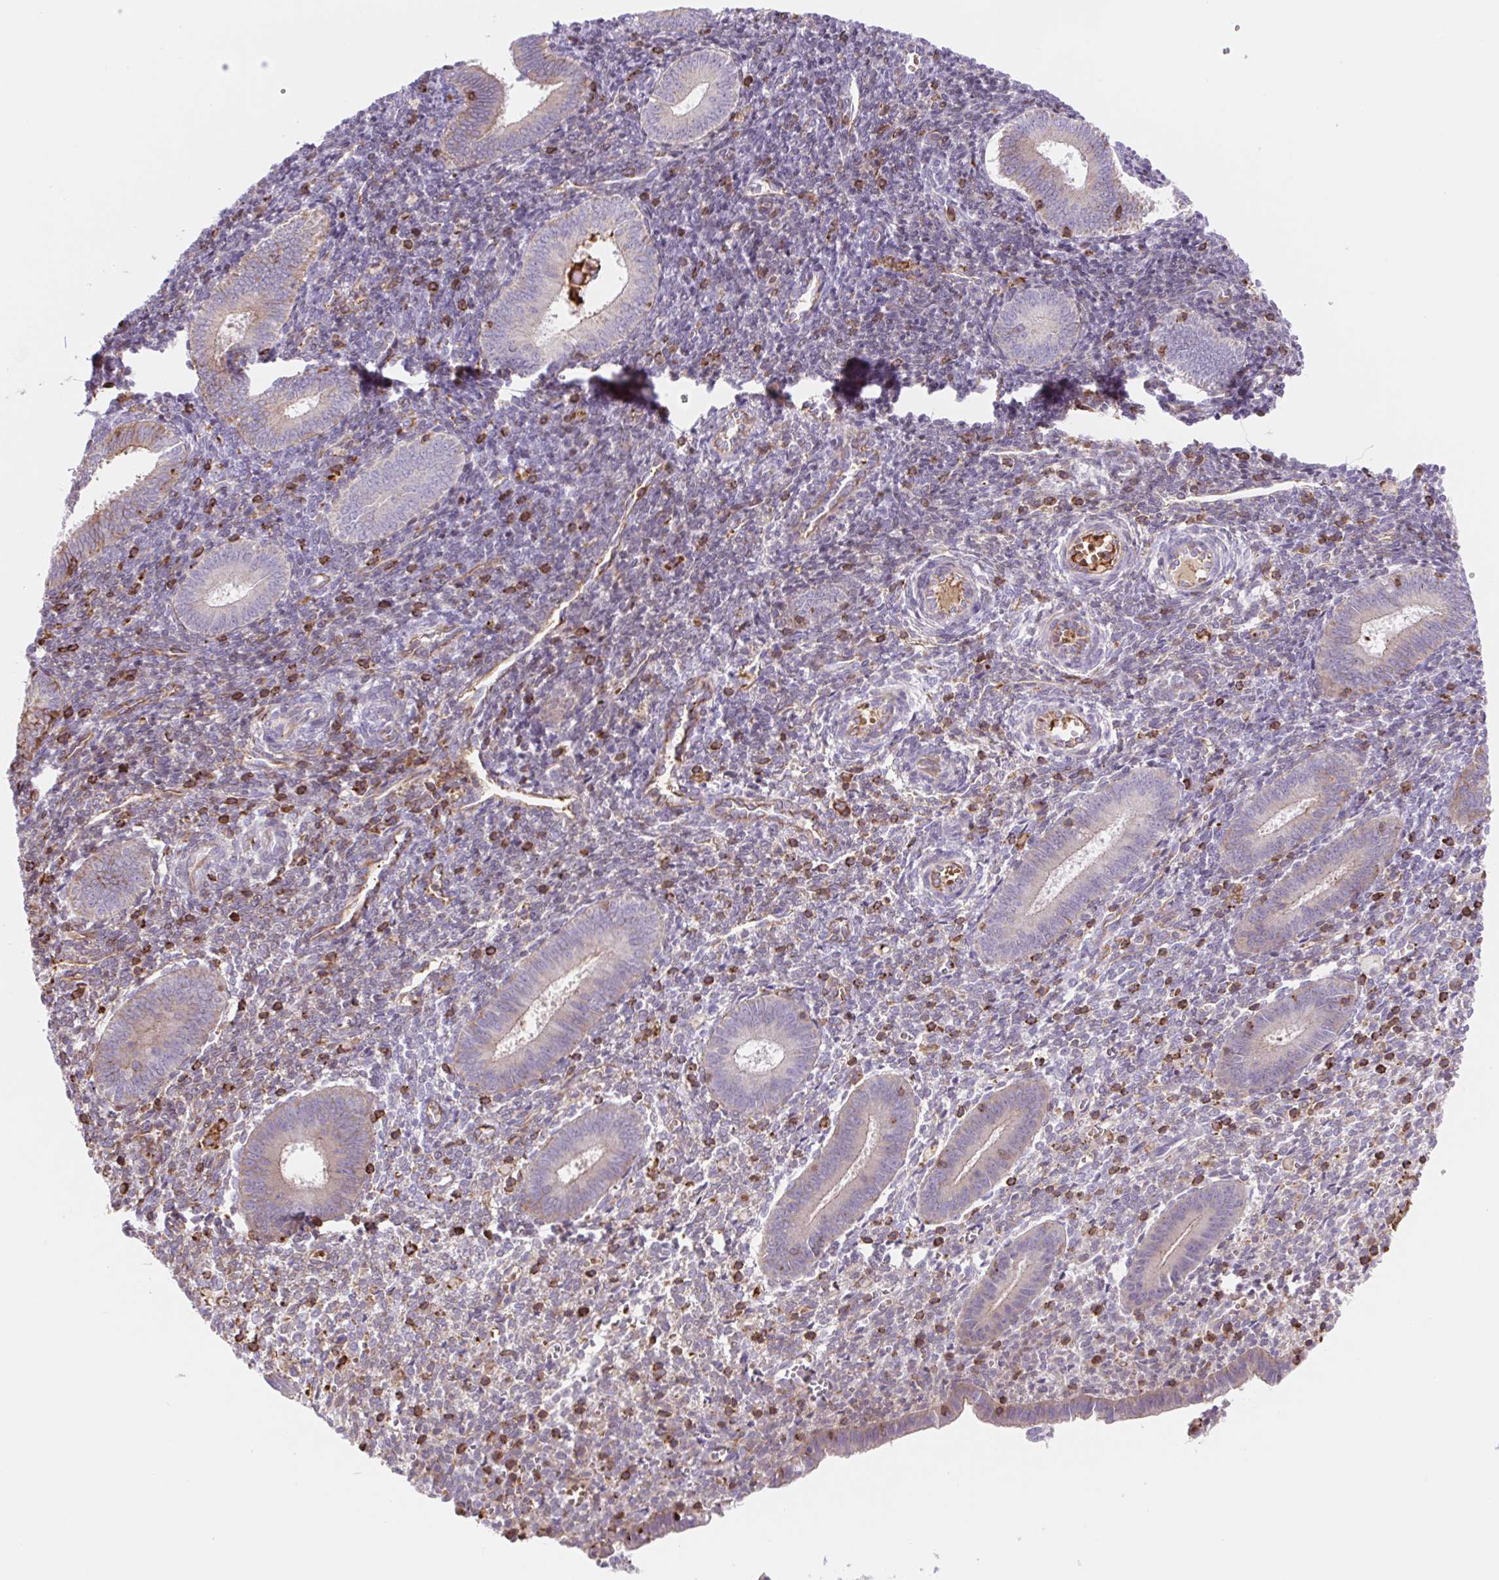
{"staining": {"intensity": "moderate", "quantity": "<25%", "location": "cytoplasmic/membranous"}, "tissue": "endometrium", "cell_type": "Cells in endometrial stroma", "image_type": "normal", "snomed": [{"axis": "morphology", "description": "Normal tissue, NOS"}, {"axis": "topography", "description": "Endometrium"}], "caption": "A brown stain highlights moderate cytoplasmic/membranous expression of a protein in cells in endometrial stroma of normal endometrium. (DAB = brown stain, brightfield microscopy at high magnification).", "gene": "TPRG1", "patient": {"sex": "female", "age": 25}}